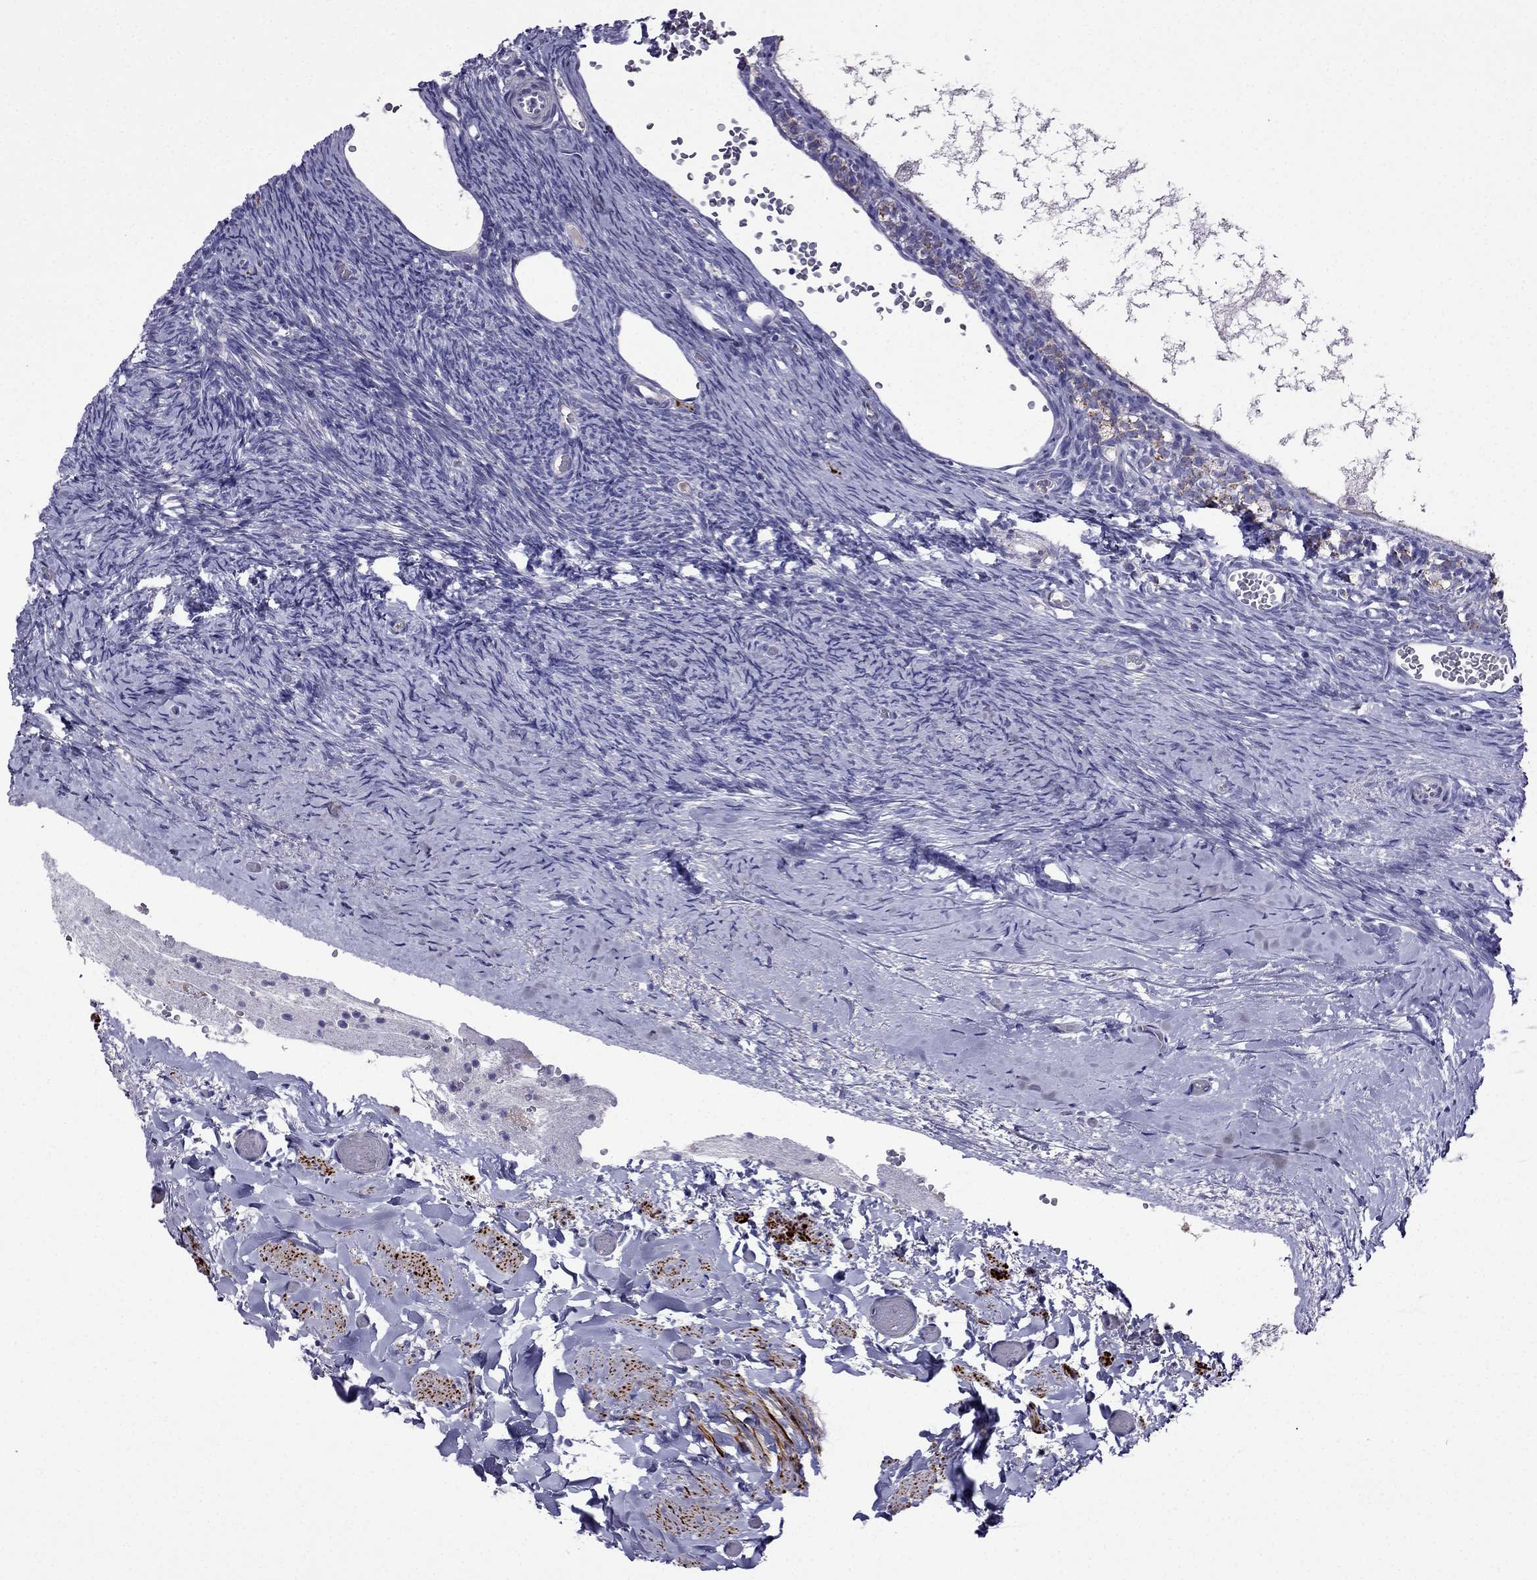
{"staining": {"intensity": "strong", "quantity": ">75%", "location": "cytoplasmic/membranous"}, "tissue": "ovary", "cell_type": "Follicle cells", "image_type": "normal", "snomed": [{"axis": "morphology", "description": "Normal tissue, NOS"}, {"axis": "topography", "description": "Ovary"}], "caption": "Protein analysis of unremarkable ovary displays strong cytoplasmic/membranous staining in approximately >75% of follicle cells.", "gene": "DSC1", "patient": {"sex": "female", "age": 39}}